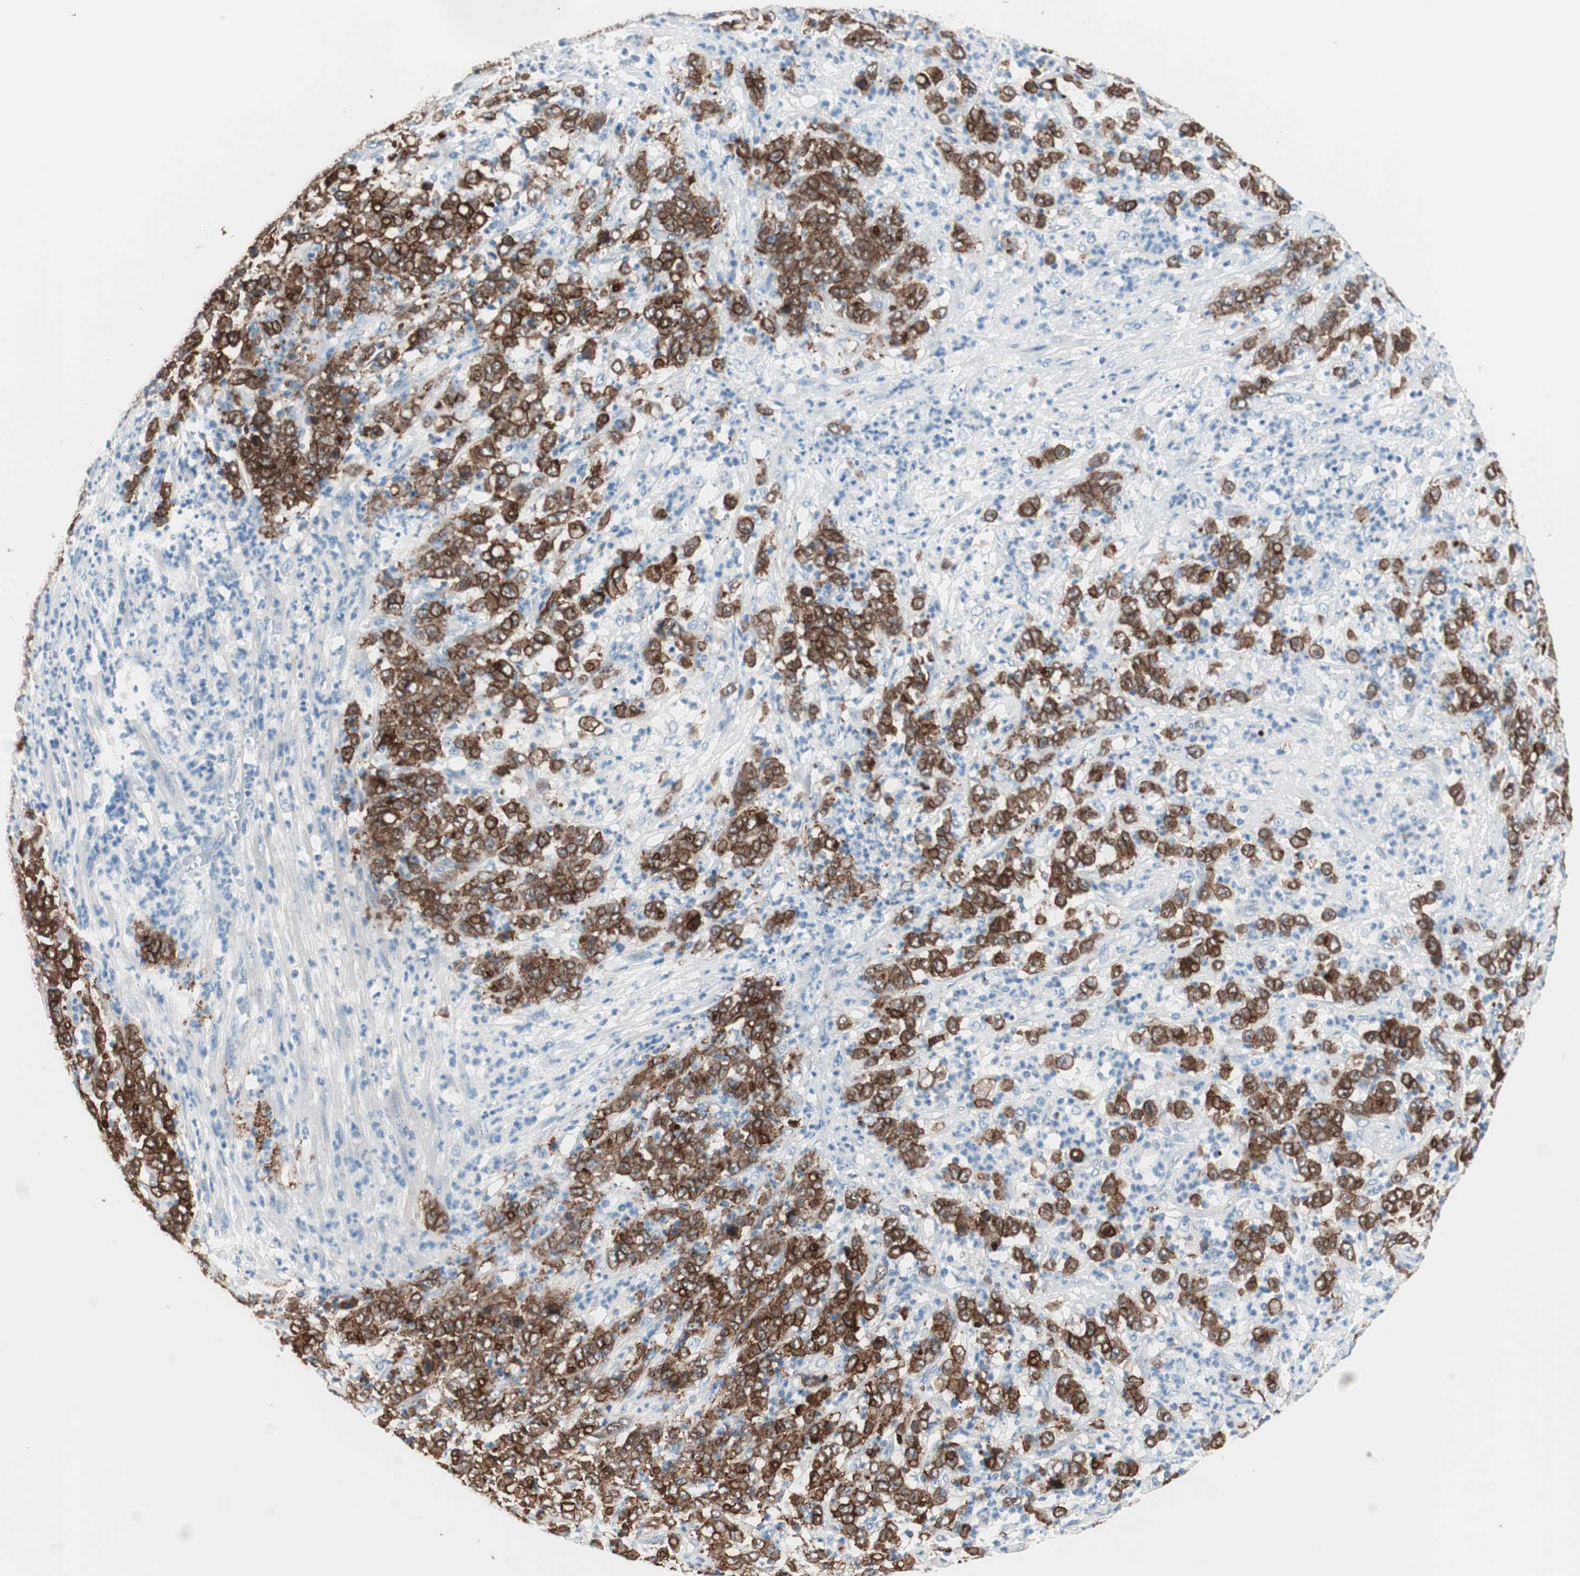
{"staining": {"intensity": "strong", "quantity": ">75%", "location": "cytoplasmic/membranous"}, "tissue": "stomach cancer", "cell_type": "Tumor cells", "image_type": "cancer", "snomed": [{"axis": "morphology", "description": "Adenocarcinoma, NOS"}, {"axis": "topography", "description": "Stomach, lower"}], "caption": "Brown immunohistochemical staining in human stomach cancer displays strong cytoplasmic/membranous expression in approximately >75% of tumor cells. Immunohistochemistry stains the protein in brown and the nuclei are stained blue.", "gene": "VIL1", "patient": {"sex": "female", "age": 71}}